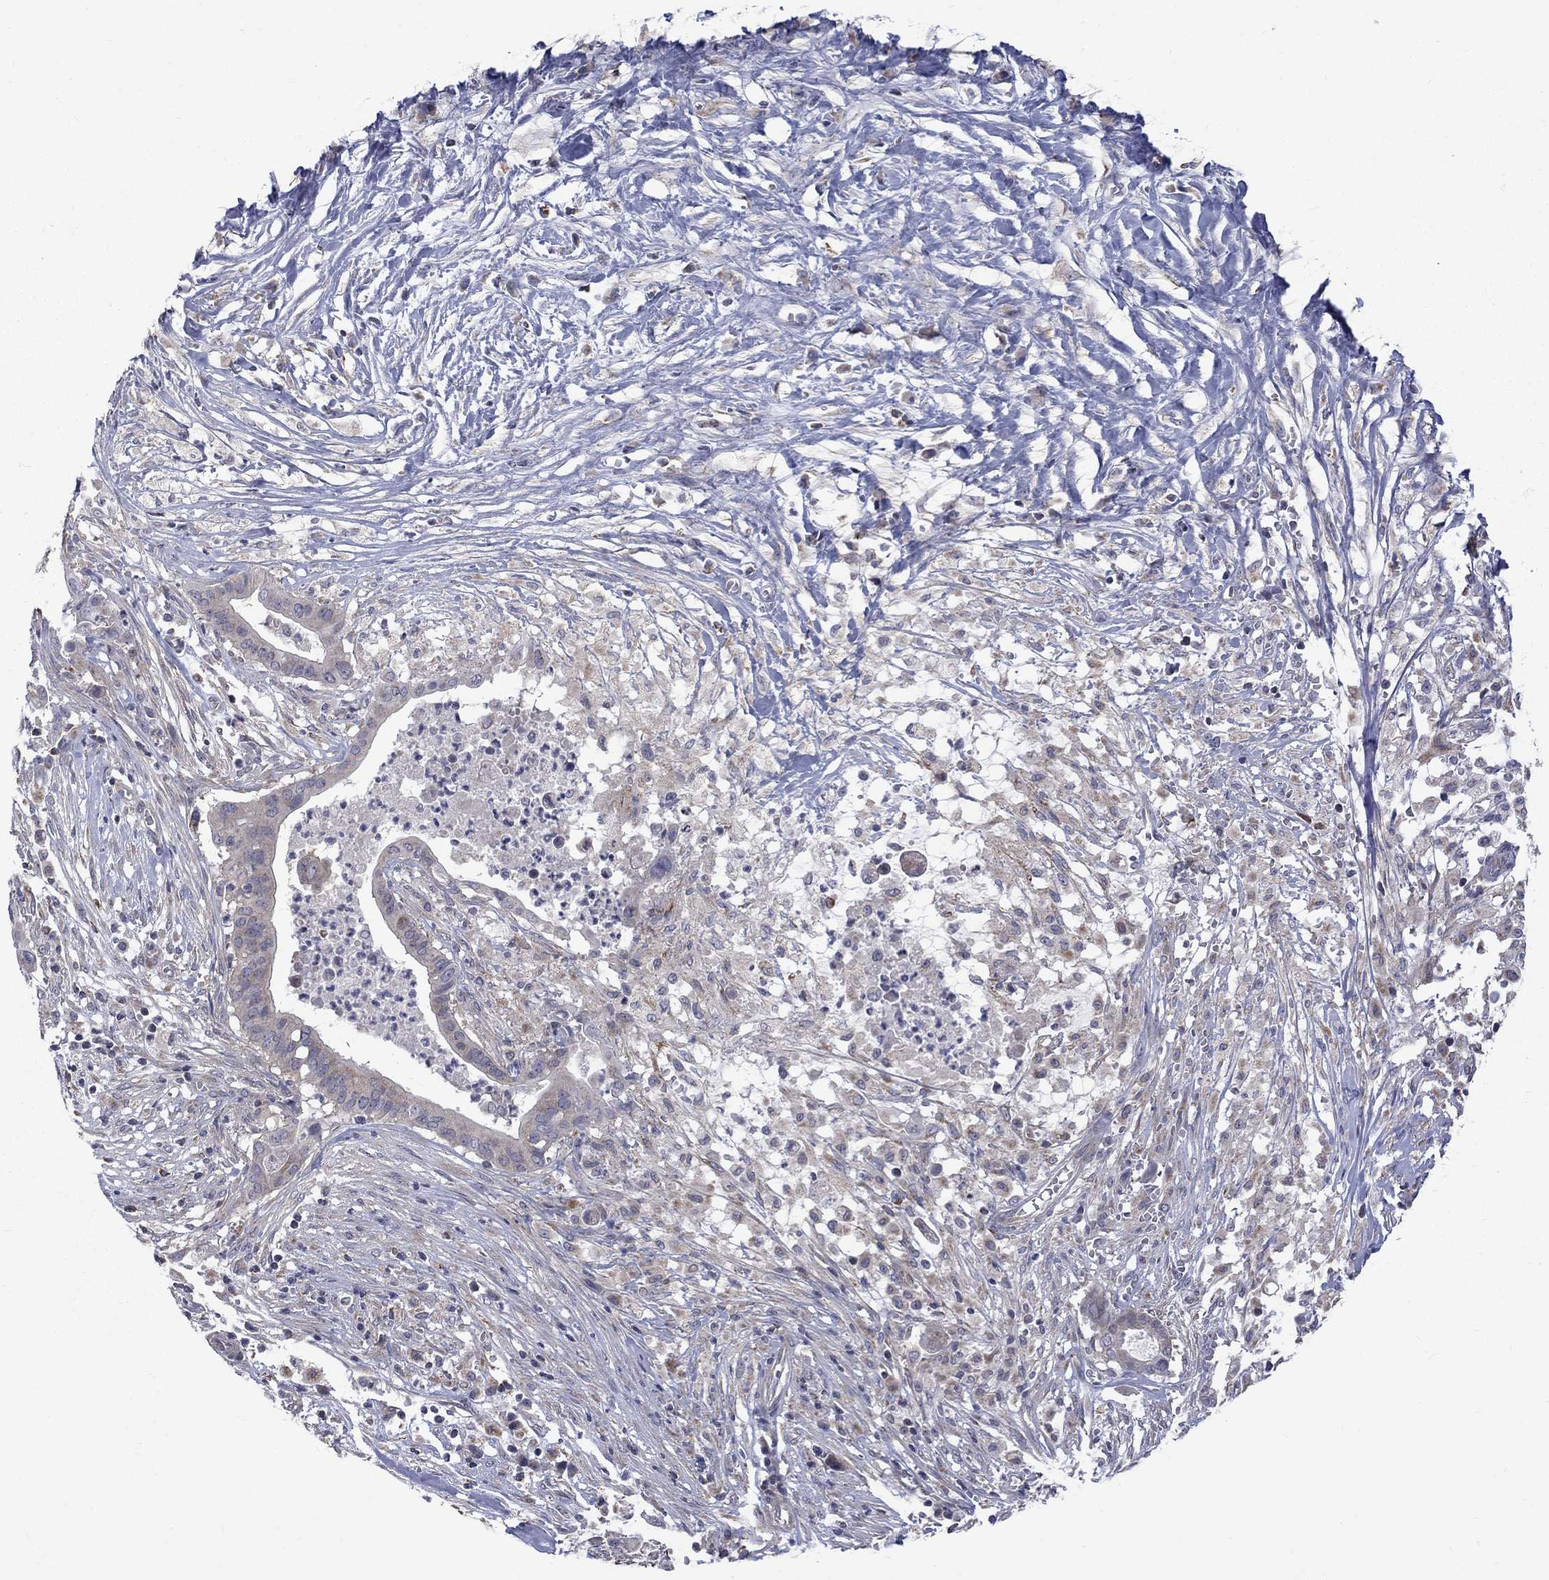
{"staining": {"intensity": "weak", "quantity": "<25%", "location": "cytoplasmic/membranous"}, "tissue": "pancreatic cancer", "cell_type": "Tumor cells", "image_type": "cancer", "snomed": [{"axis": "morphology", "description": "Adenocarcinoma, NOS"}, {"axis": "topography", "description": "Pancreas"}], "caption": "Photomicrograph shows no protein positivity in tumor cells of pancreatic cancer (adenocarcinoma) tissue. (Brightfield microscopy of DAB immunohistochemistry (IHC) at high magnification).", "gene": "SH2B1", "patient": {"sex": "male", "age": 61}}